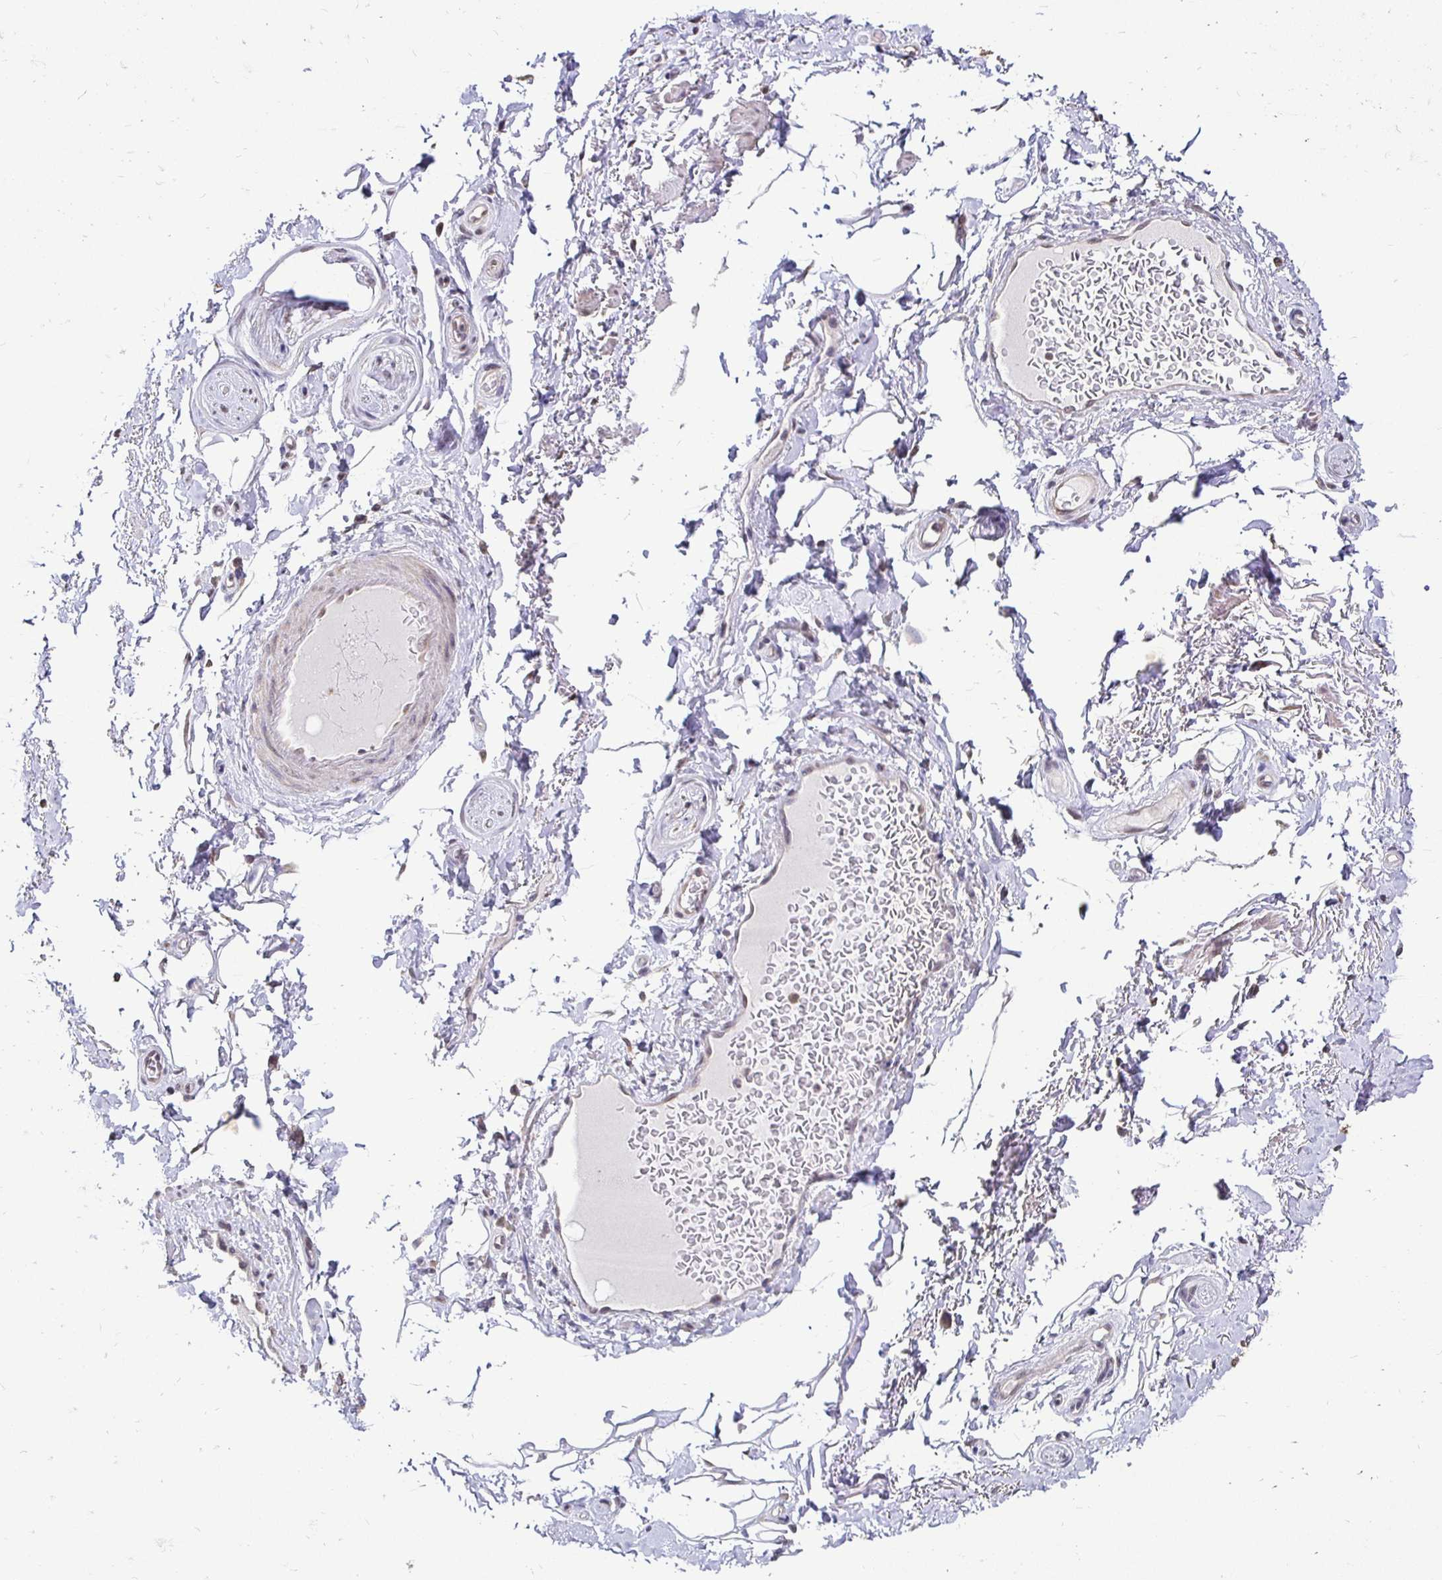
{"staining": {"intensity": "negative", "quantity": "none", "location": "none"}, "tissue": "adipose tissue", "cell_type": "Adipocytes", "image_type": "normal", "snomed": [{"axis": "morphology", "description": "Normal tissue, NOS"}, {"axis": "topography", "description": "Peripheral nerve tissue"}], "caption": "Adipose tissue was stained to show a protein in brown. There is no significant staining in adipocytes. Brightfield microscopy of immunohistochemistry (IHC) stained with DAB (brown) and hematoxylin (blue), captured at high magnification.", "gene": "RHEBL1", "patient": {"sex": "male", "age": 51}}